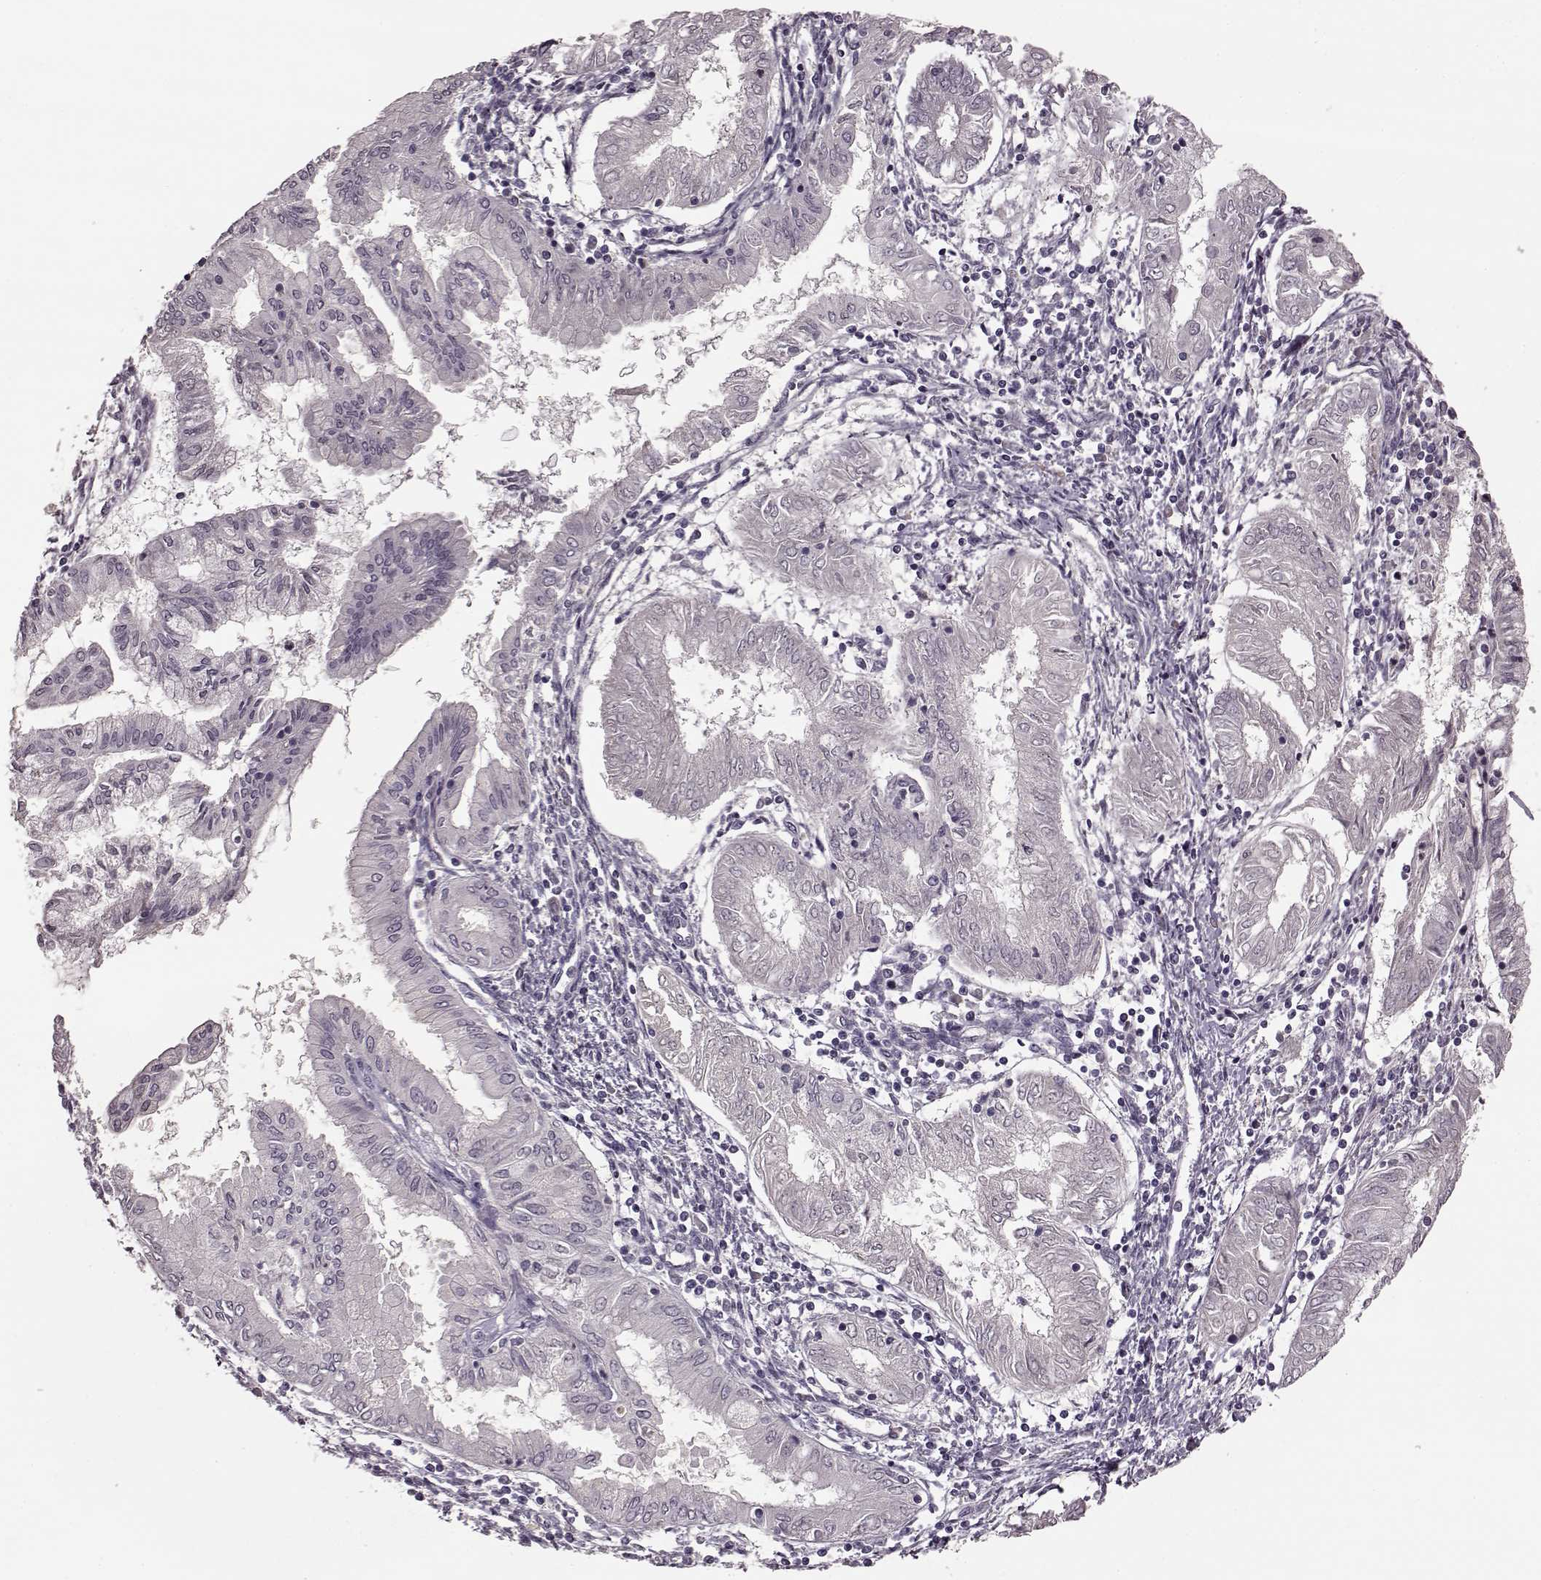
{"staining": {"intensity": "negative", "quantity": "none", "location": "none"}, "tissue": "endometrial cancer", "cell_type": "Tumor cells", "image_type": "cancer", "snomed": [{"axis": "morphology", "description": "Adenocarcinoma, NOS"}, {"axis": "topography", "description": "Endometrium"}], "caption": "High power microscopy micrograph of an immunohistochemistry (IHC) photomicrograph of endometrial cancer (adenocarcinoma), revealing no significant positivity in tumor cells.", "gene": "CNGA3", "patient": {"sex": "female", "age": 68}}